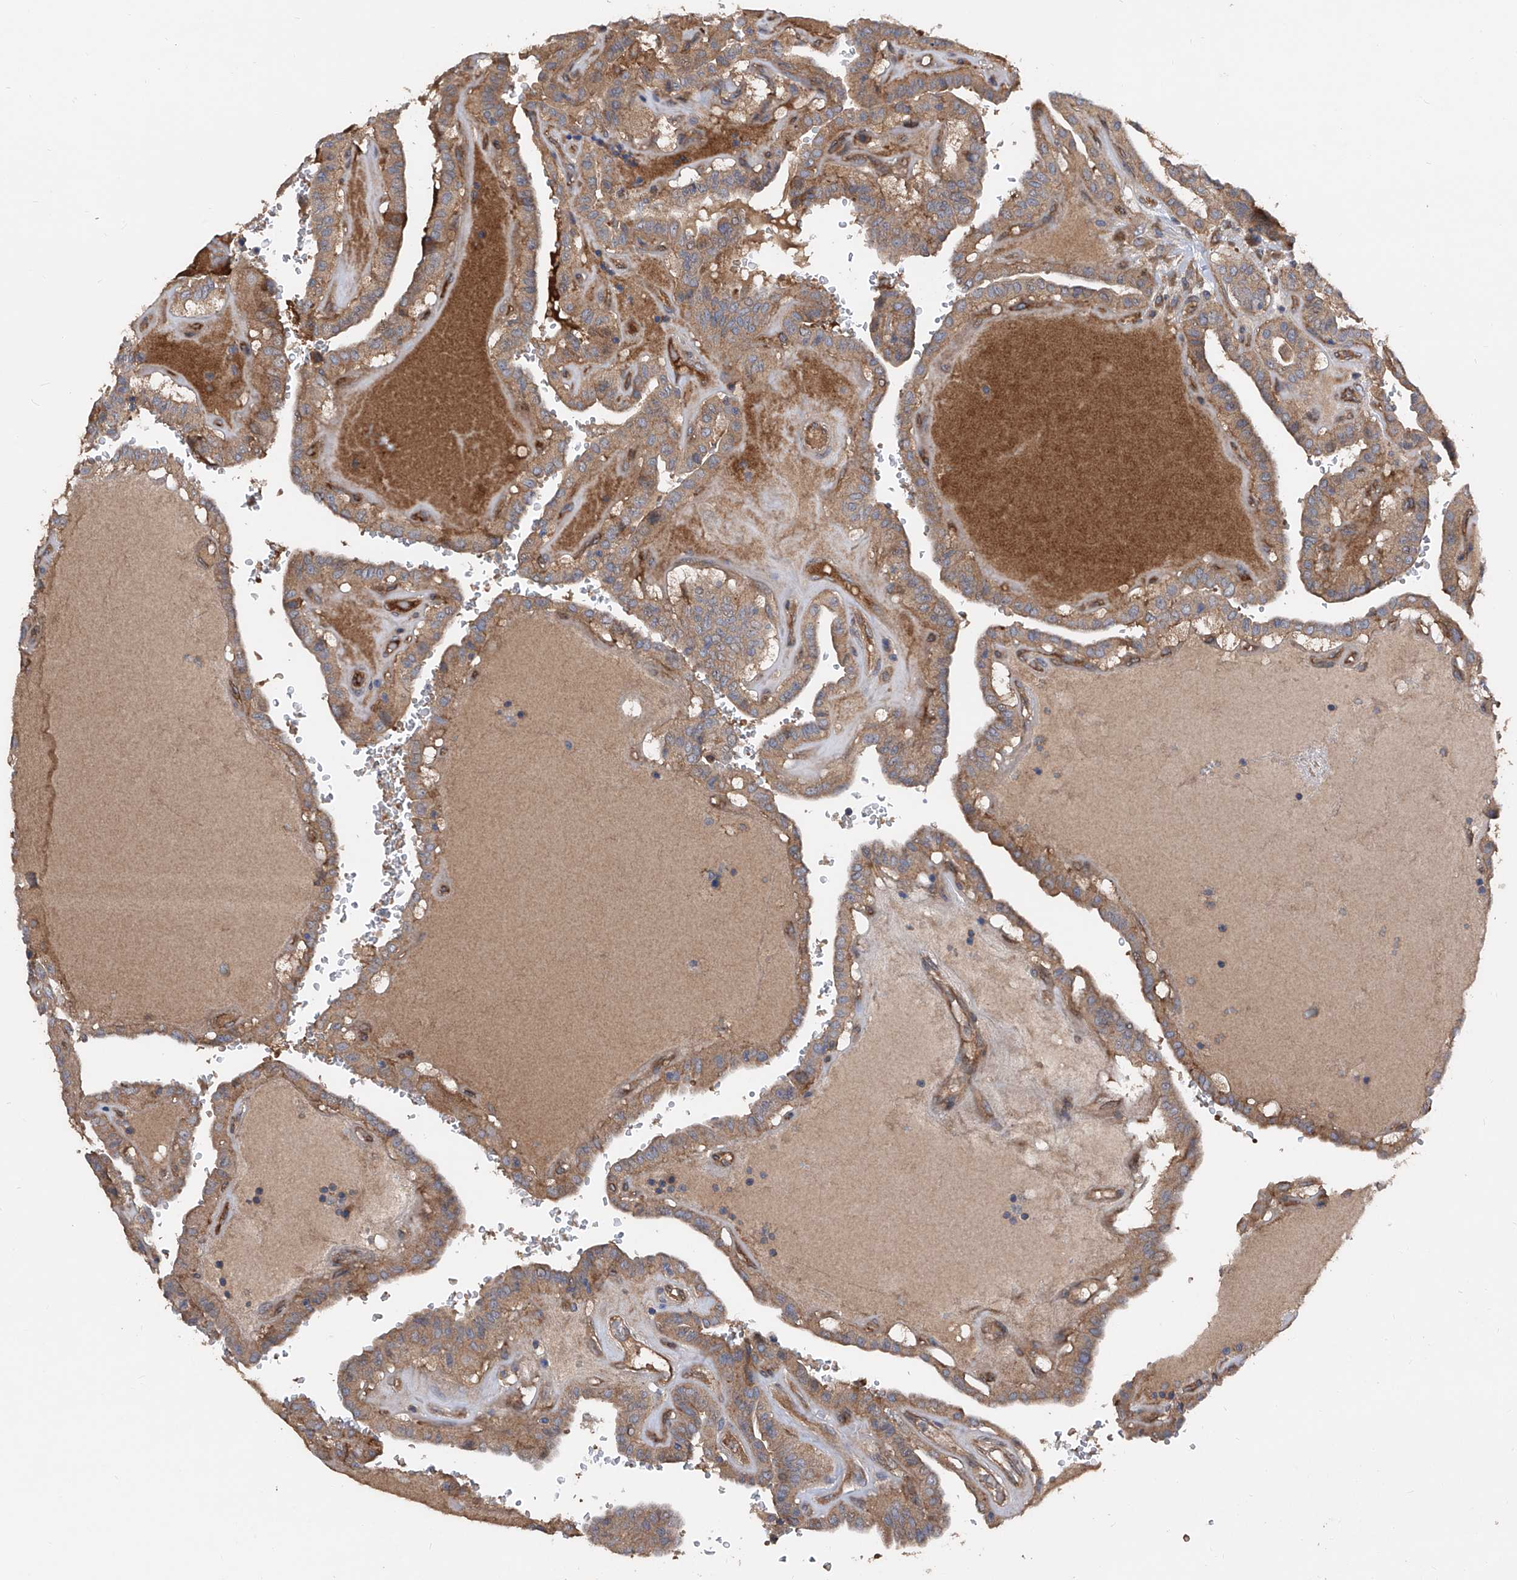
{"staining": {"intensity": "moderate", "quantity": ">75%", "location": "cytoplasmic/membranous"}, "tissue": "thyroid cancer", "cell_type": "Tumor cells", "image_type": "cancer", "snomed": [{"axis": "morphology", "description": "Papillary adenocarcinoma, NOS"}, {"axis": "topography", "description": "Thyroid gland"}], "caption": "Immunohistochemical staining of papillary adenocarcinoma (thyroid) shows medium levels of moderate cytoplasmic/membranous protein staining in approximately >75% of tumor cells.", "gene": "PTK2", "patient": {"sex": "male", "age": 77}}